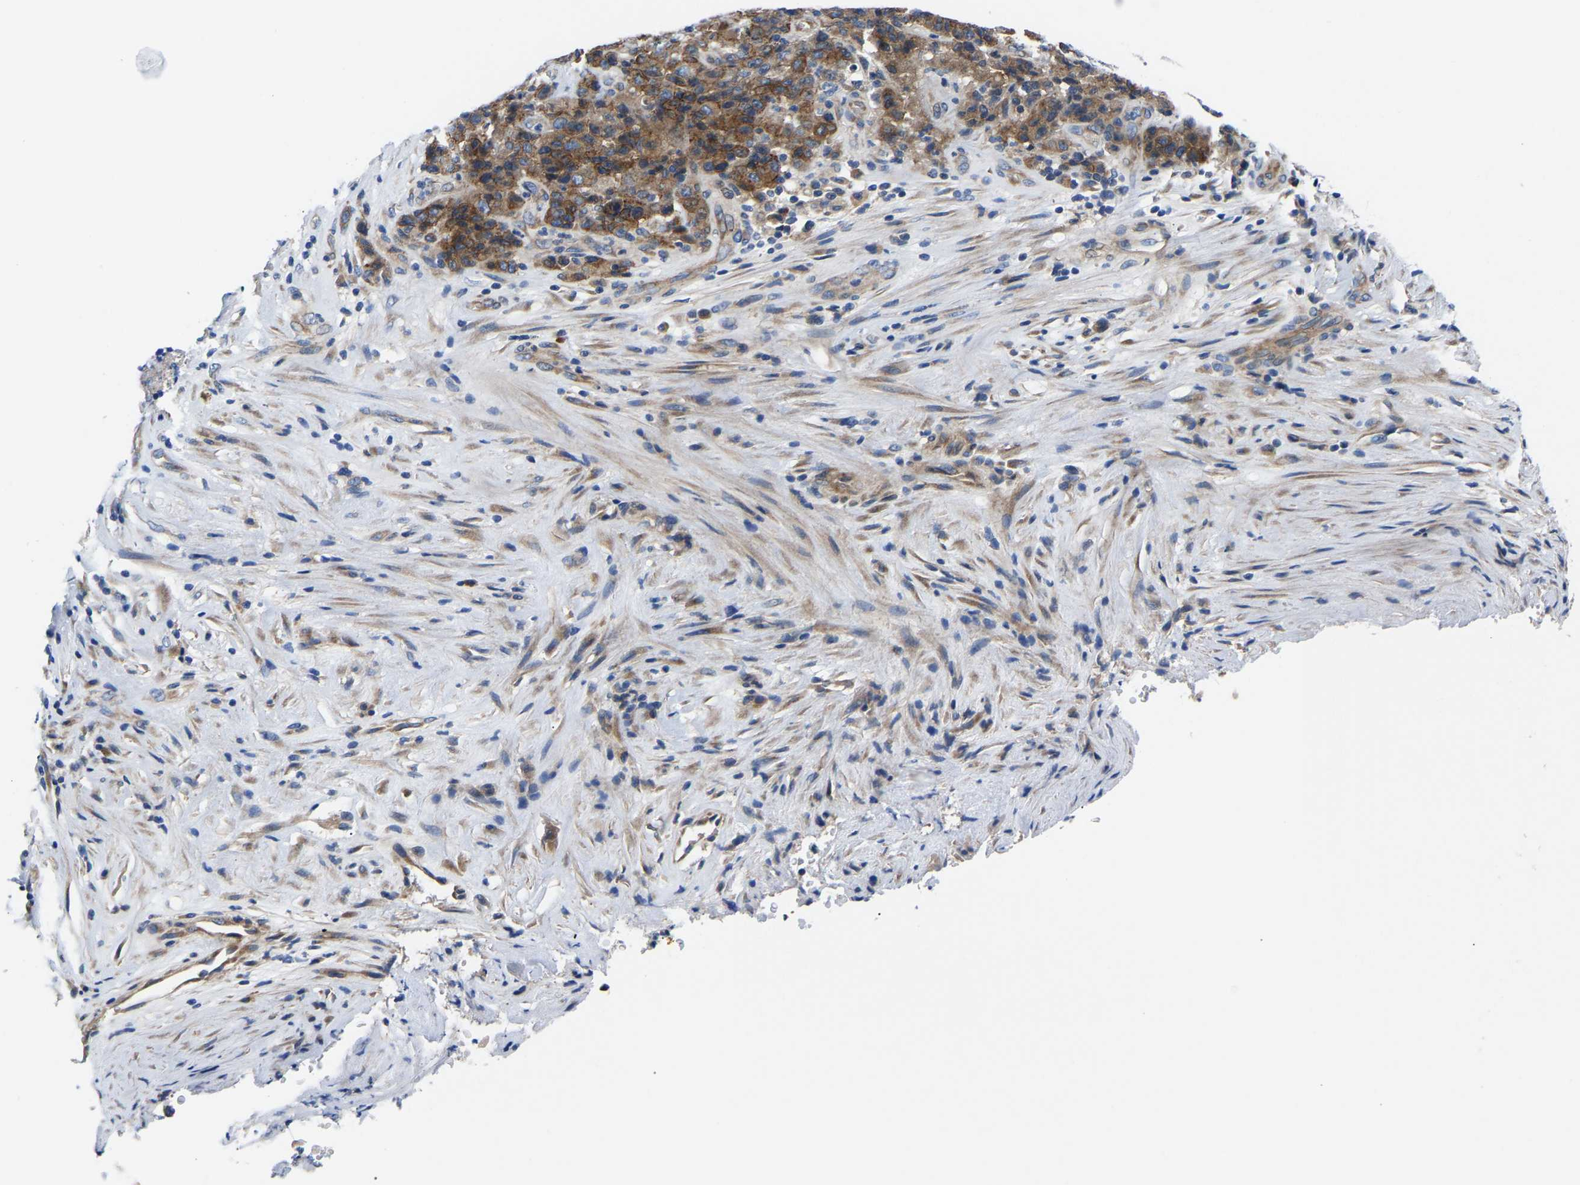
{"staining": {"intensity": "strong", "quantity": ">75%", "location": "cytoplasmic/membranous"}, "tissue": "stomach cancer", "cell_type": "Tumor cells", "image_type": "cancer", "snomed": [{"axis": "morphology", "description": "Adenocarcinoma, NOS"}, {"axis": "topography", "description": "Stomach"}], "caption": "A high-resolution image shows immunohistochemistry (IHC) staining of stomach adenocarcinoma, which reveals strong cytoplasmic/membranous expression in about >75% of tumor cells.", "gene": "AIMP2", "patient": {"sex": "female", "age": 73}}